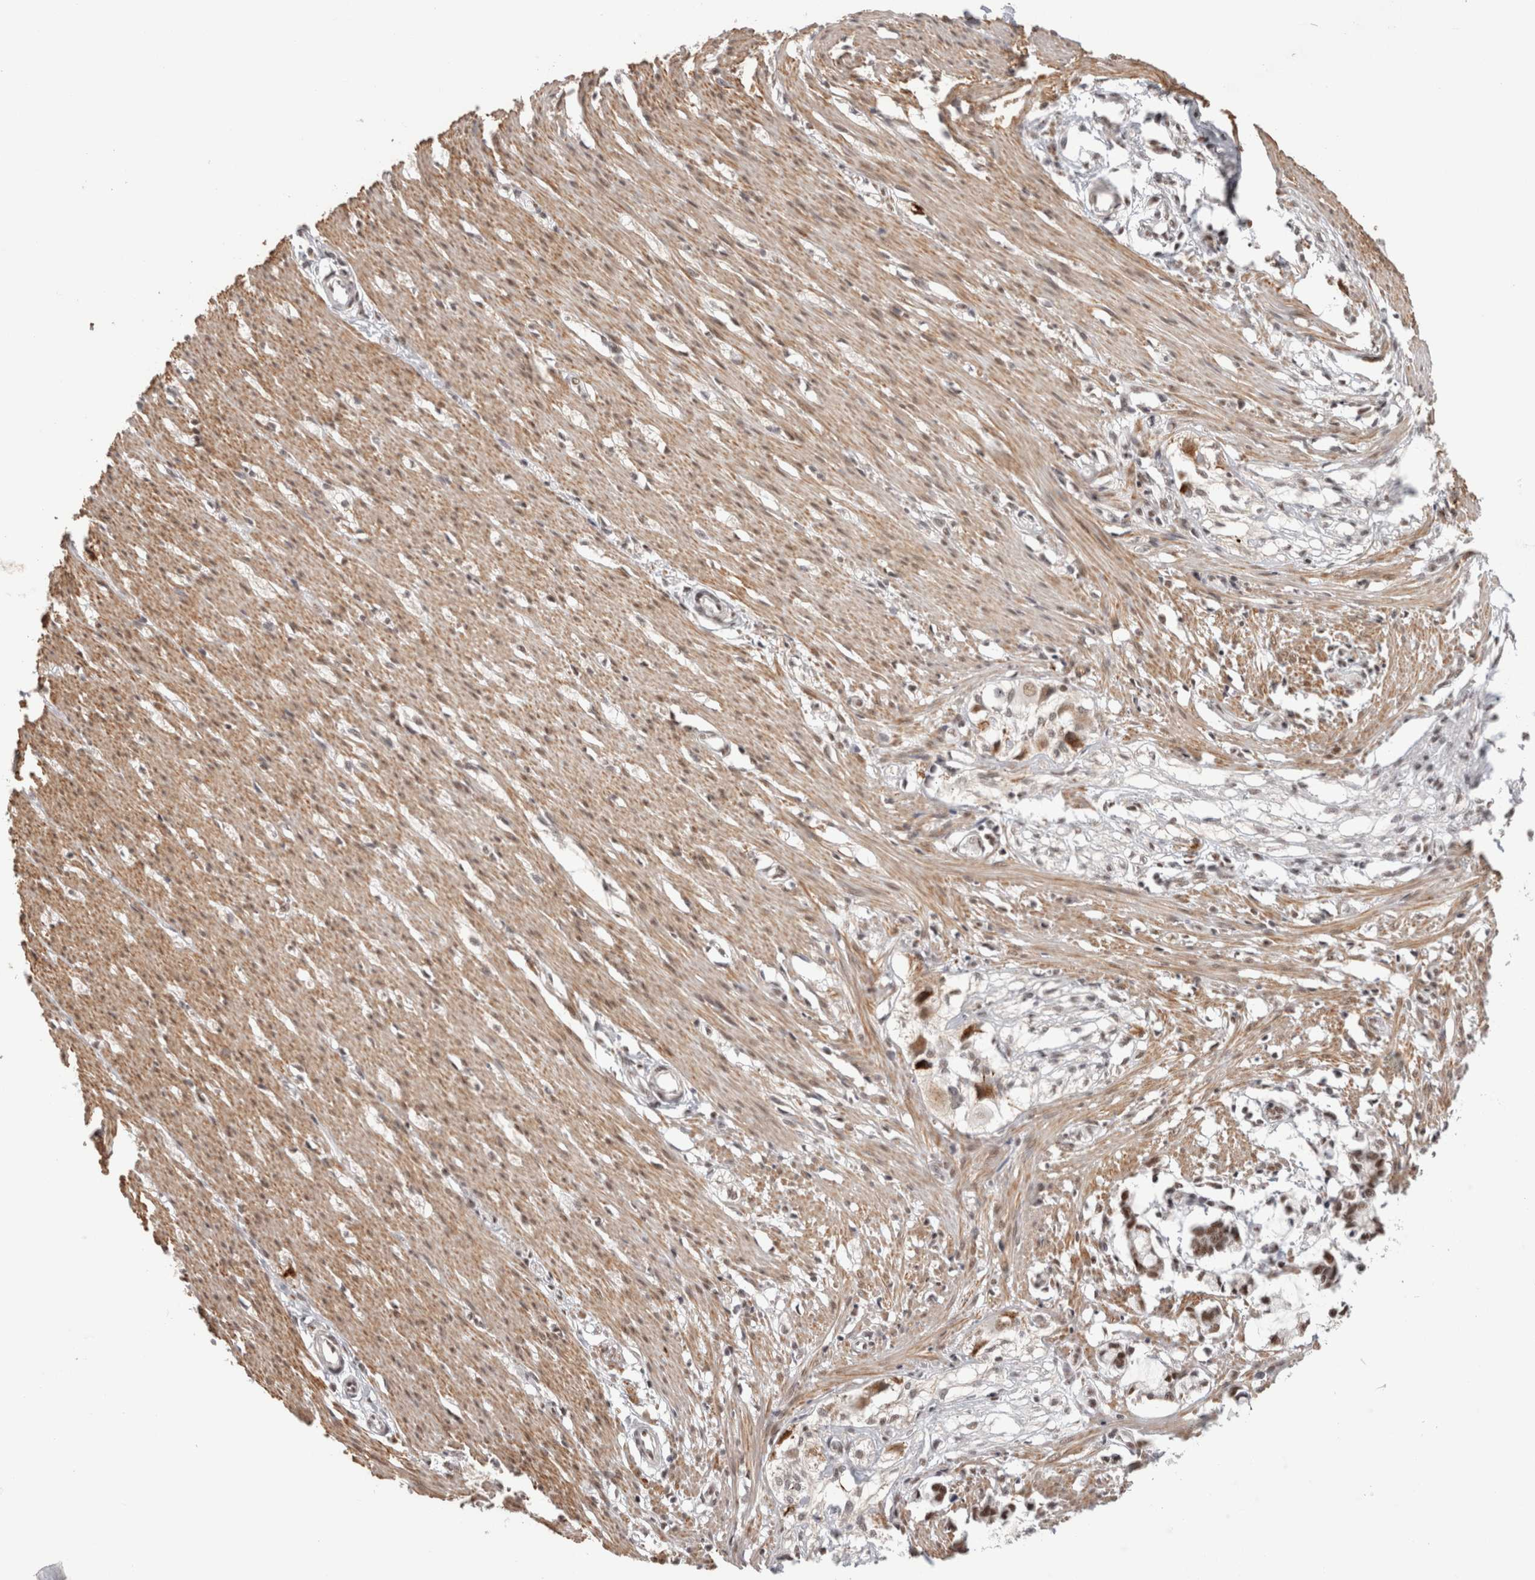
{"staining": {"intensity": "moderate", "quantity": ">75%", "location": "cytoplasmic/membranous,nuclear"}, "tissue": "smooth muscle", "cell_type": "Smooth muscle cells", "image_type": "normal", "snomed": [{"axis": "morphology", "description": "Normal tissue, NOS"}, {"axis": "morphology", "description": "Adenocarcinoma, NOS"}, {"axis": "topography", "description": "Smooth muscle"}, {"axis": "topography", "description": "Colon"}], "caption": "Brown immunohistochemical staining in normal smooth muscle reveals moderate cytoplasmic/membranous,nuclear positivity in approximately >75% of smooth muscle cells. (DAB (3,3'-diaminobenzidine) = brown stain, brightfield microscopy at high magnification).", "gene": "ZNF830", "patient": {"sex": "male", "age": 14}}